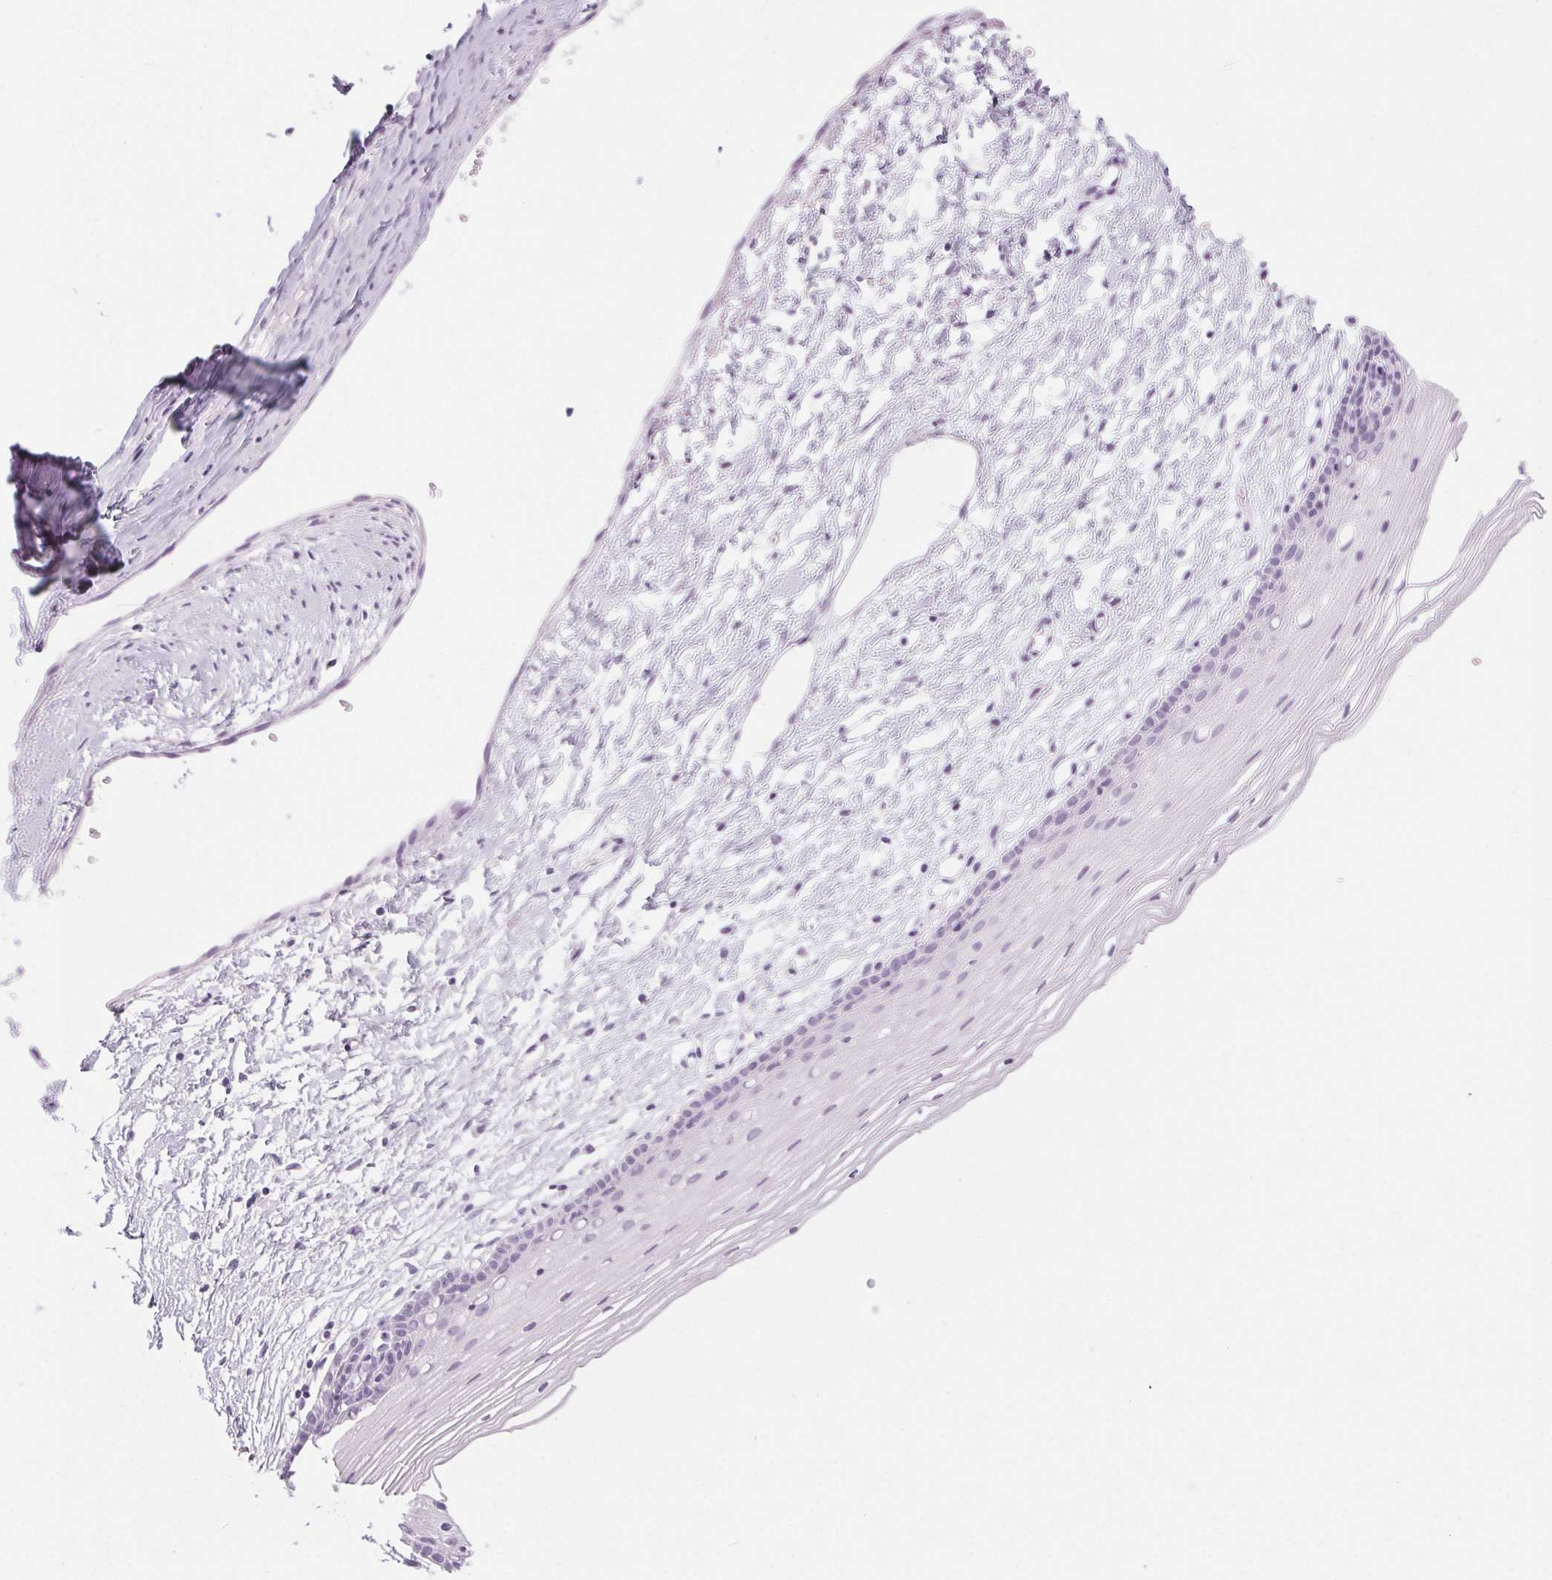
{"staining": {"intensity": "negative", "quantity": "none", "location": "none"}, "tissue": "cervix", "cell_type": "Glandular cells", "image_type": "normal", "snomed": [{"axis": "morphology", "description": "Normal tissue, NOS"}, {"axis": "topography", "description": "Cervix"}], "caption": "Glandular cells are negative for protein expression in unremarkable human cervix. (DAB immunohistochemistry (IHC) visualized using brightfield microscopy, high magnification).", "gene": "LRP2", "patient": {"sex": "female", "age": 40}}